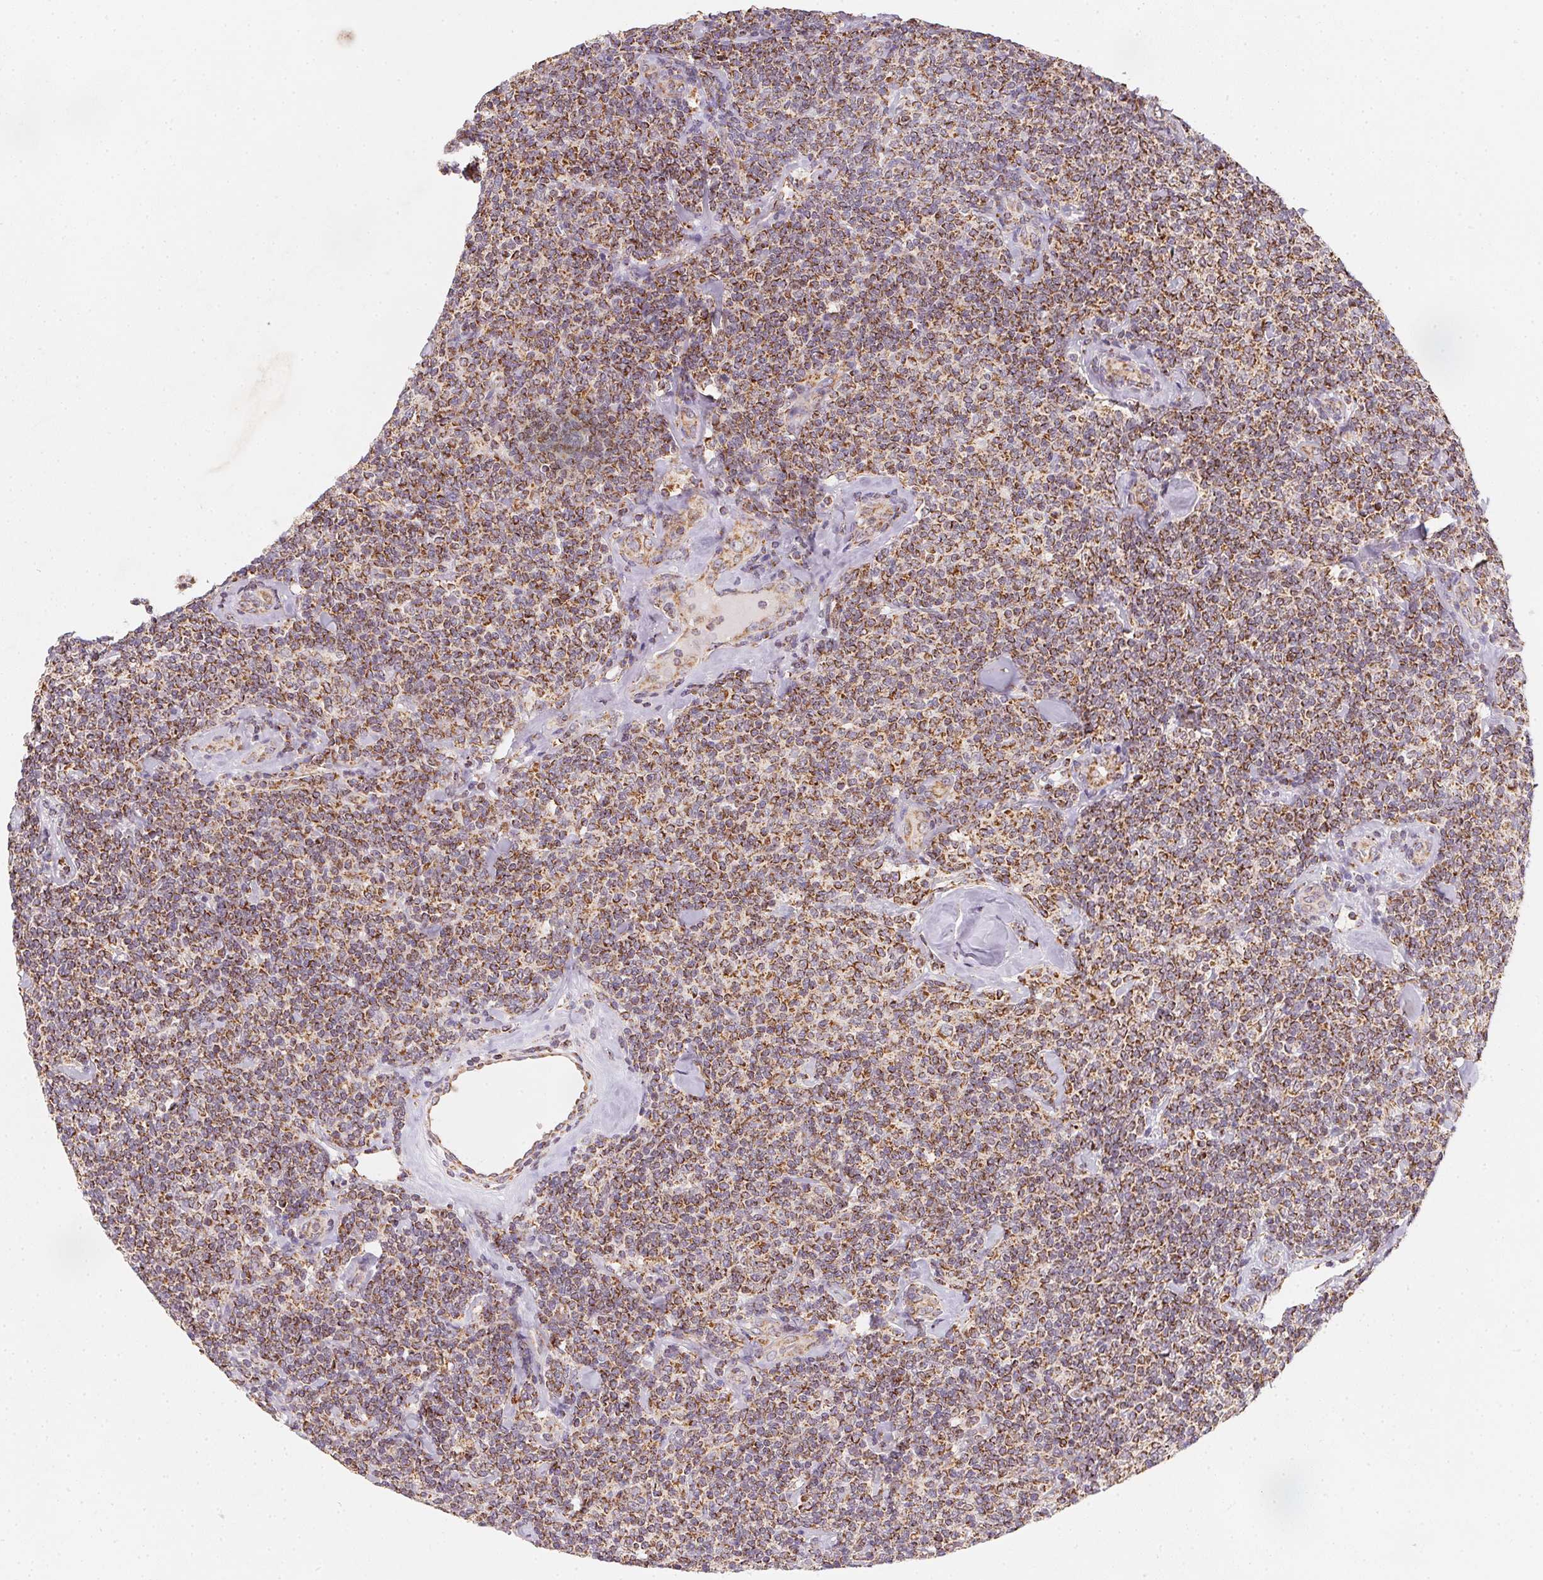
{"staining": {"intensity": "moderate", "quantity": ">75%", "location": "cytoplasmic/membranous"}, "tissue": "lymphoma", "cell_type": "Tumor cells", "image_type": "cancer", "snomed": [{"axis": "morphology", "description": "Malignant lymphoma, non-Hodgkin's type, Low grade"}, {"axis": "topography", "description": "Lymph node"}], "caption": "Tumor cells display medium levels of moderate cytoplasmic/membranous expression in about >75% of cells in human lymphoma. (DAB (3,3'-diaminobenzidine) IHC with brightfield microscopy, high magnification).", "gene": "NDUFS6", "patient": {"sex": "female", "age": 56}}